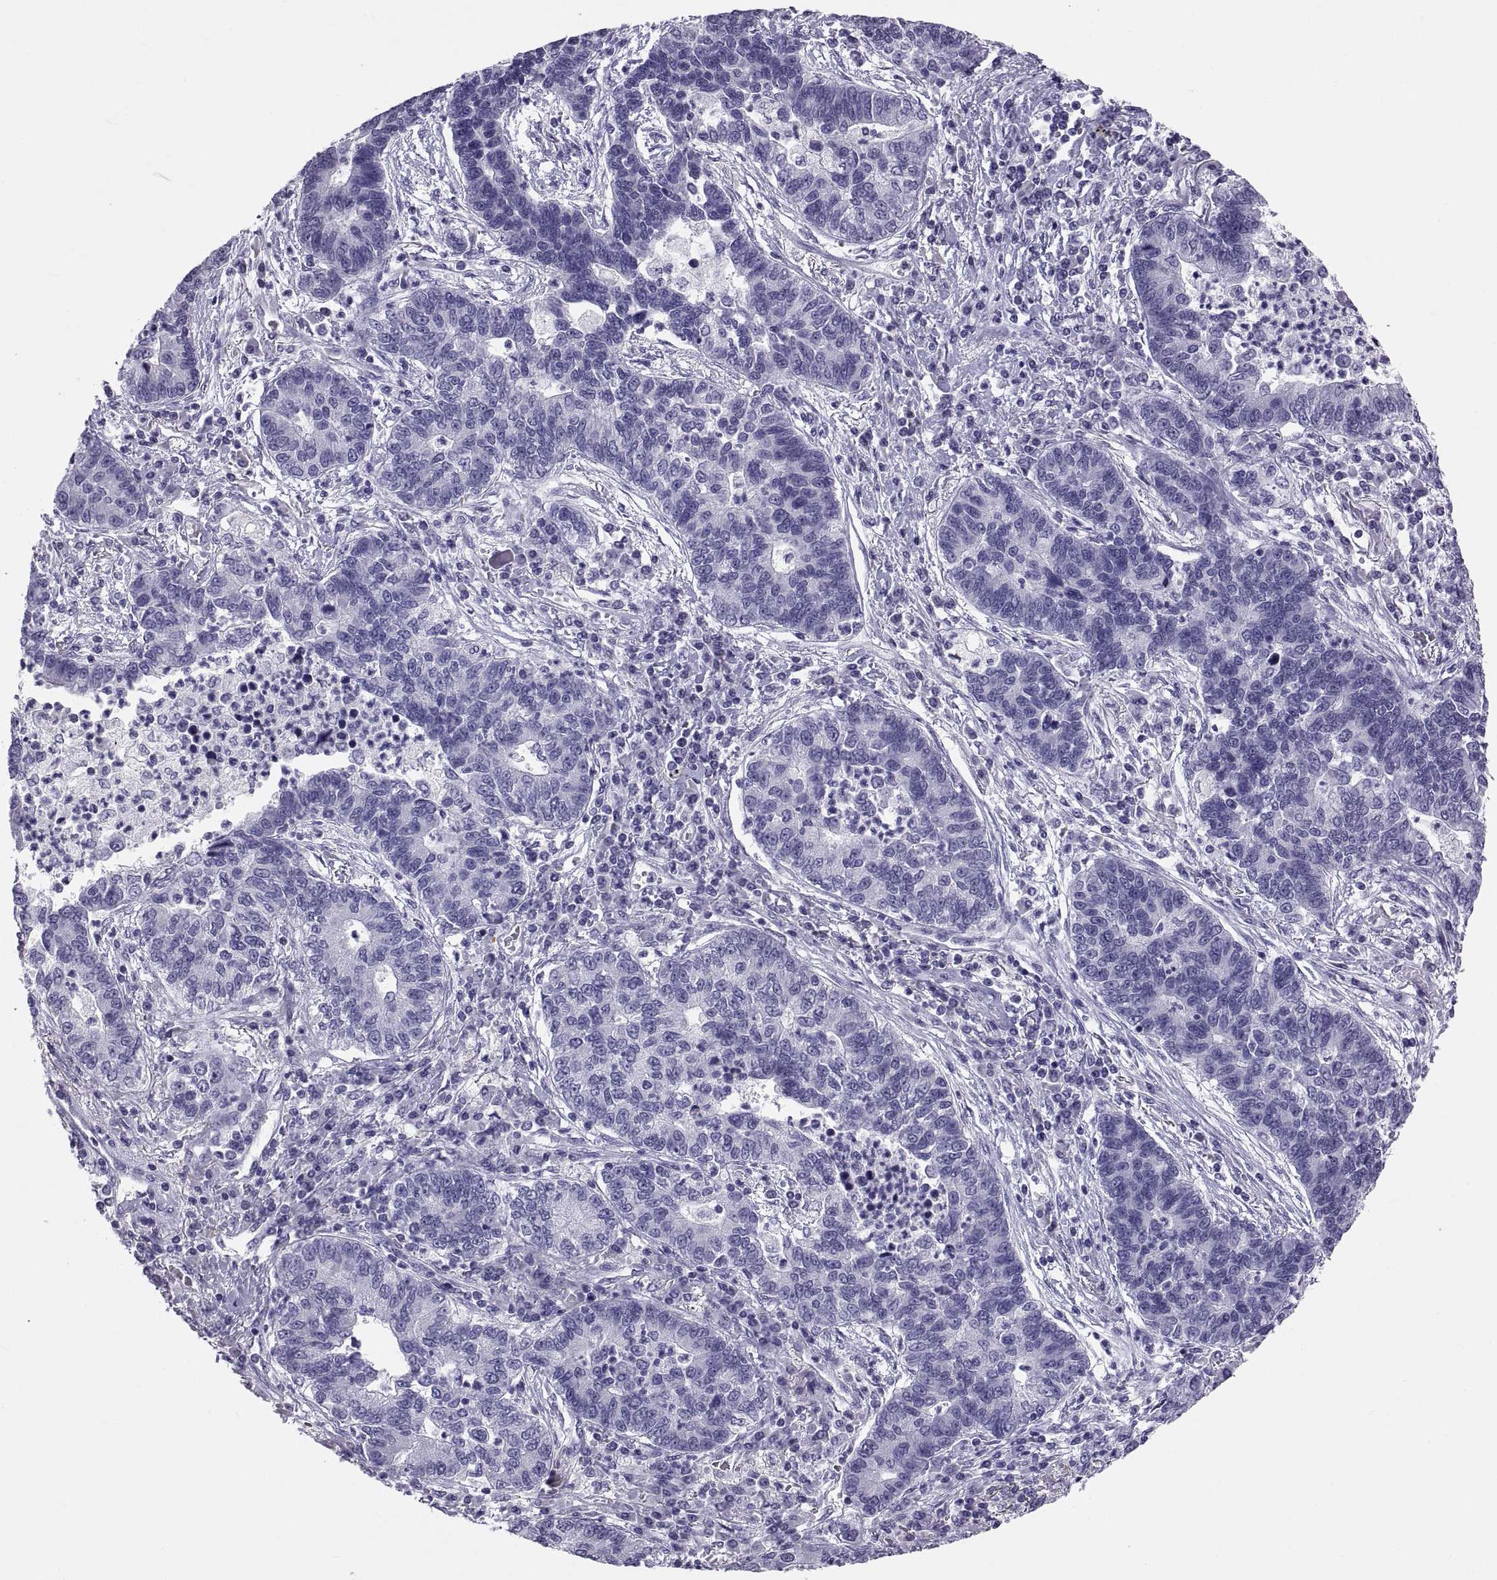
{"staining": {"intensity": "negative", "quantity": "none", "location": "none"}, "tissue": "lung cancer", "cell_type": "Tumor cells", "image_type": "cancer", "snomed": [{"axis": "morphology", "description": "Adenocarcinoma, NOS"}, {"axis": "topography", "description": "Lung"}], "caption": "There is no significant positivity in tumor cells of lung cancer.", "gene": "FAM170A", "patient": {"sex": "female", "age": 57}}